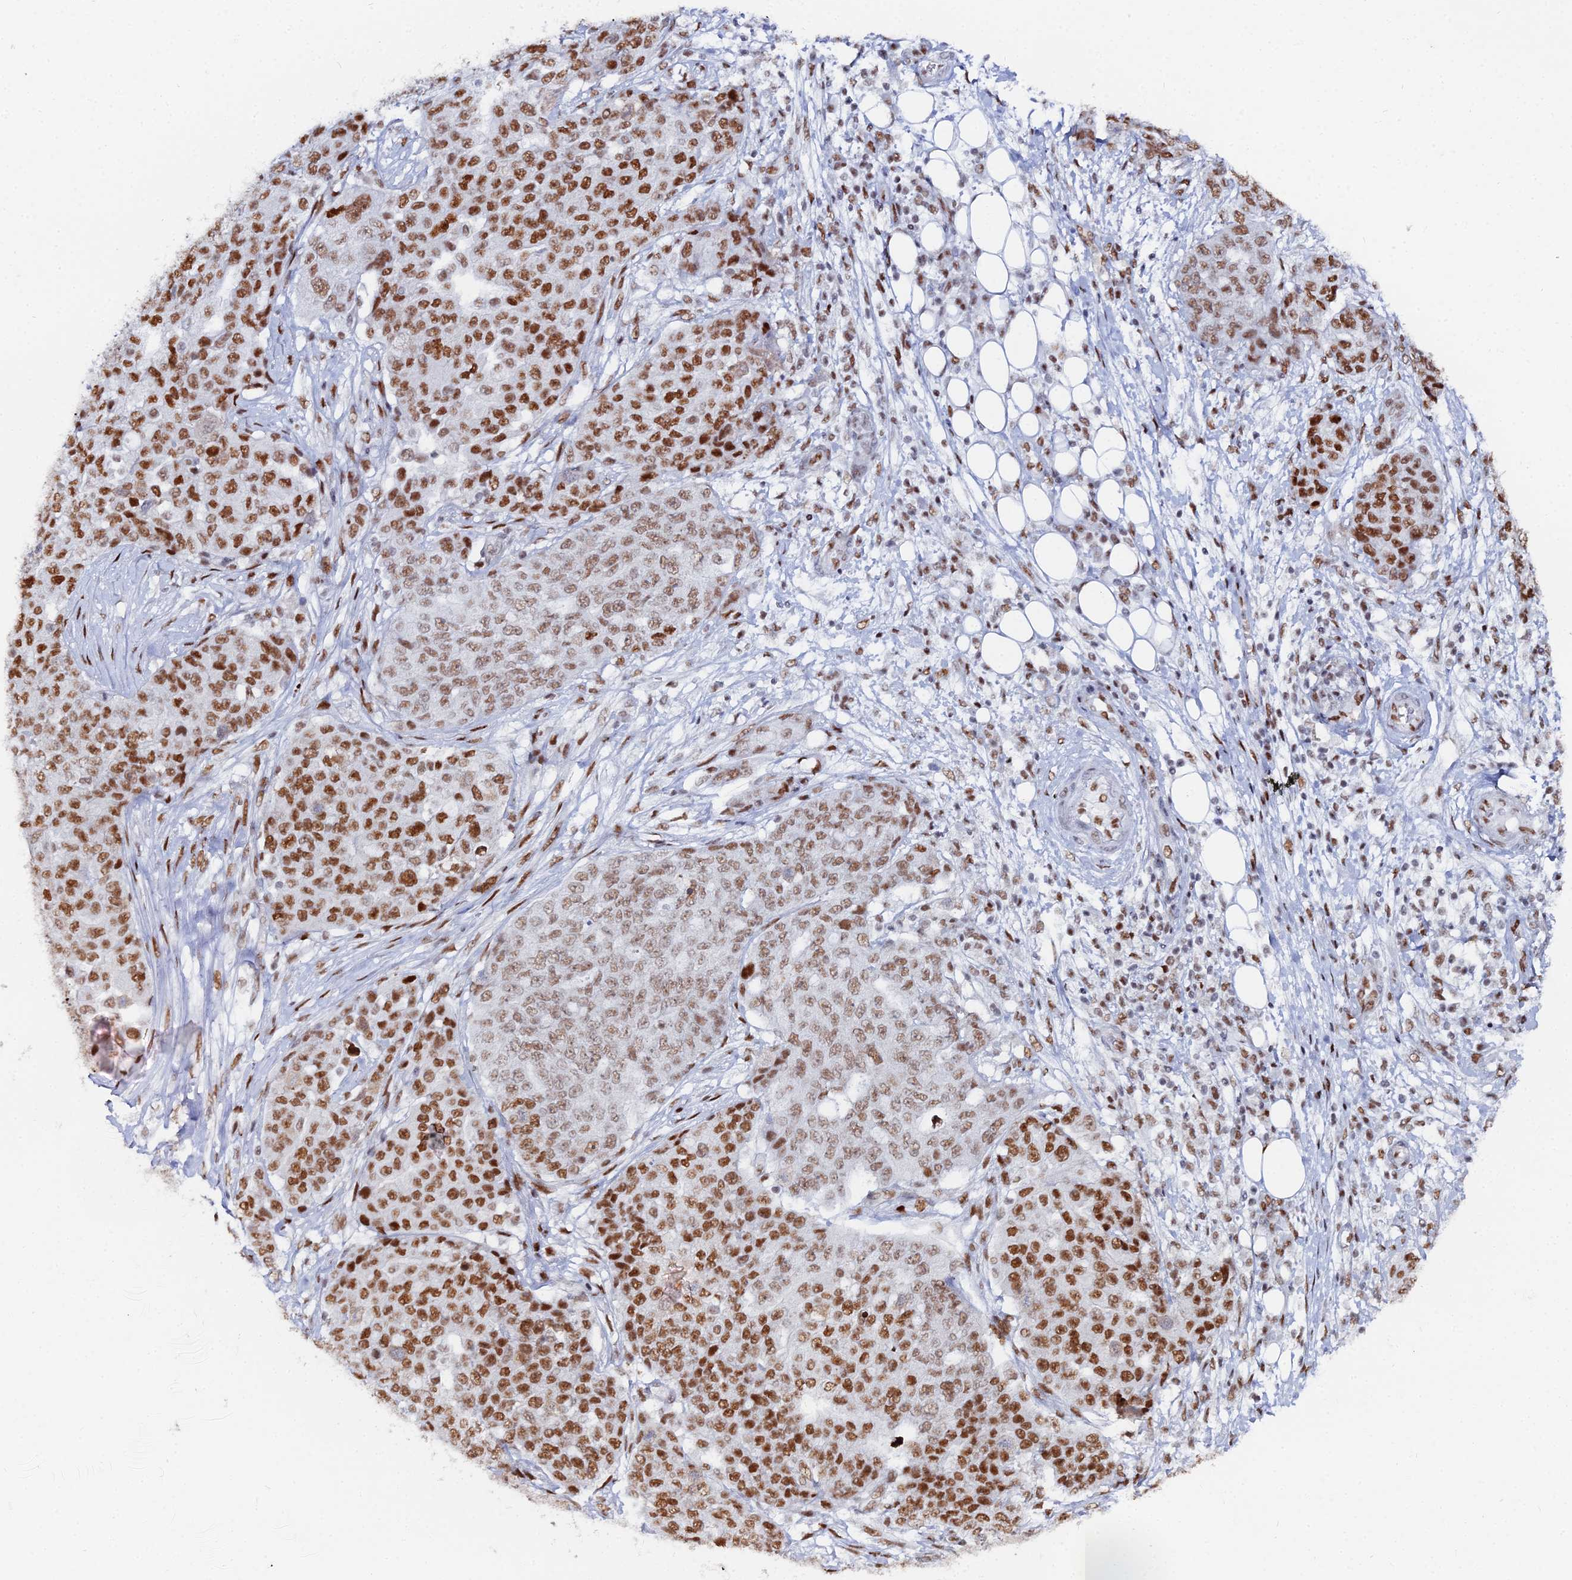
{"staining": {"intensity": "strong", "quantity": ">75%", "location": "nuclear"}, "tissue": "ovarian cancer", "cell_type": "Tumor cells", "image_type": "cancer", "snomed": [{"axis": "morphology", "description": "Cystadenocarcinoma, serous, NOS"}, {"axis": "topography", "description": "Soft tissue"}, {"axis": "topography", "description": "Ovary"}], "caption": "High-power microscopy captured an immunohistochemistry (IHC) photomicrograph of ovarian cancer (serous cystadenocarcinoma), revealing strong nuclear staining in approximately >75% of tumor cells.", "gene": "GSC2", "patient": {"sex": "female", "age": 57}}